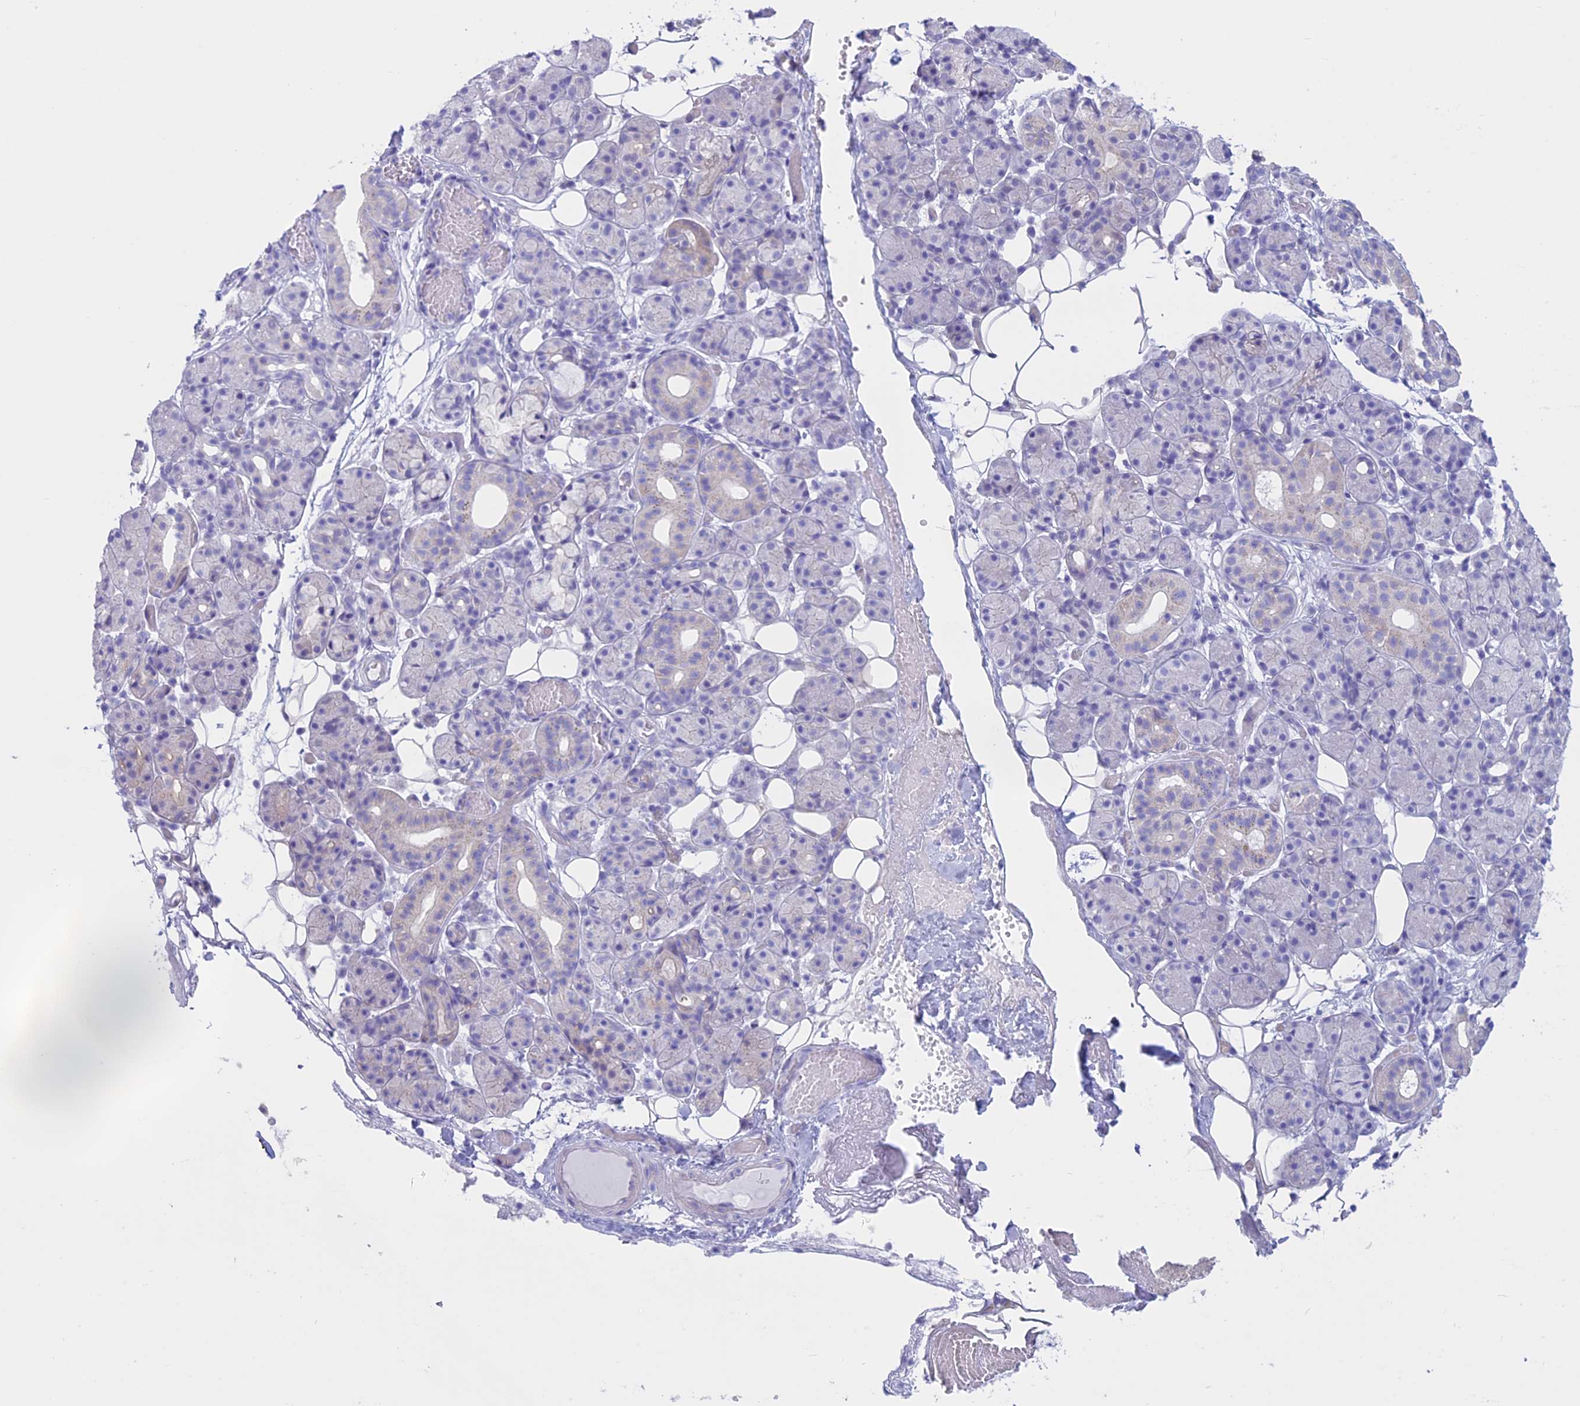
{"staining": {"intensity": "negative", "quantity": "none", "location": "none"}, "tissue": "salivary gland", "cell_type": "Glandular cells", "image_type": "normal", "snomed": [{"axis": "morphology", "description": "Normal tissue, NOS"}, {"axis": "topography", "description": "Salivary gland"}], "caption": "Histopathology image shows no significant protein expression in glandular cells of unremarkable salivary gland. (DAB immunohistochemistry (IHC), high magnification).", "gene": "RP1", "patient": {"sex": "male", "age": 63}}